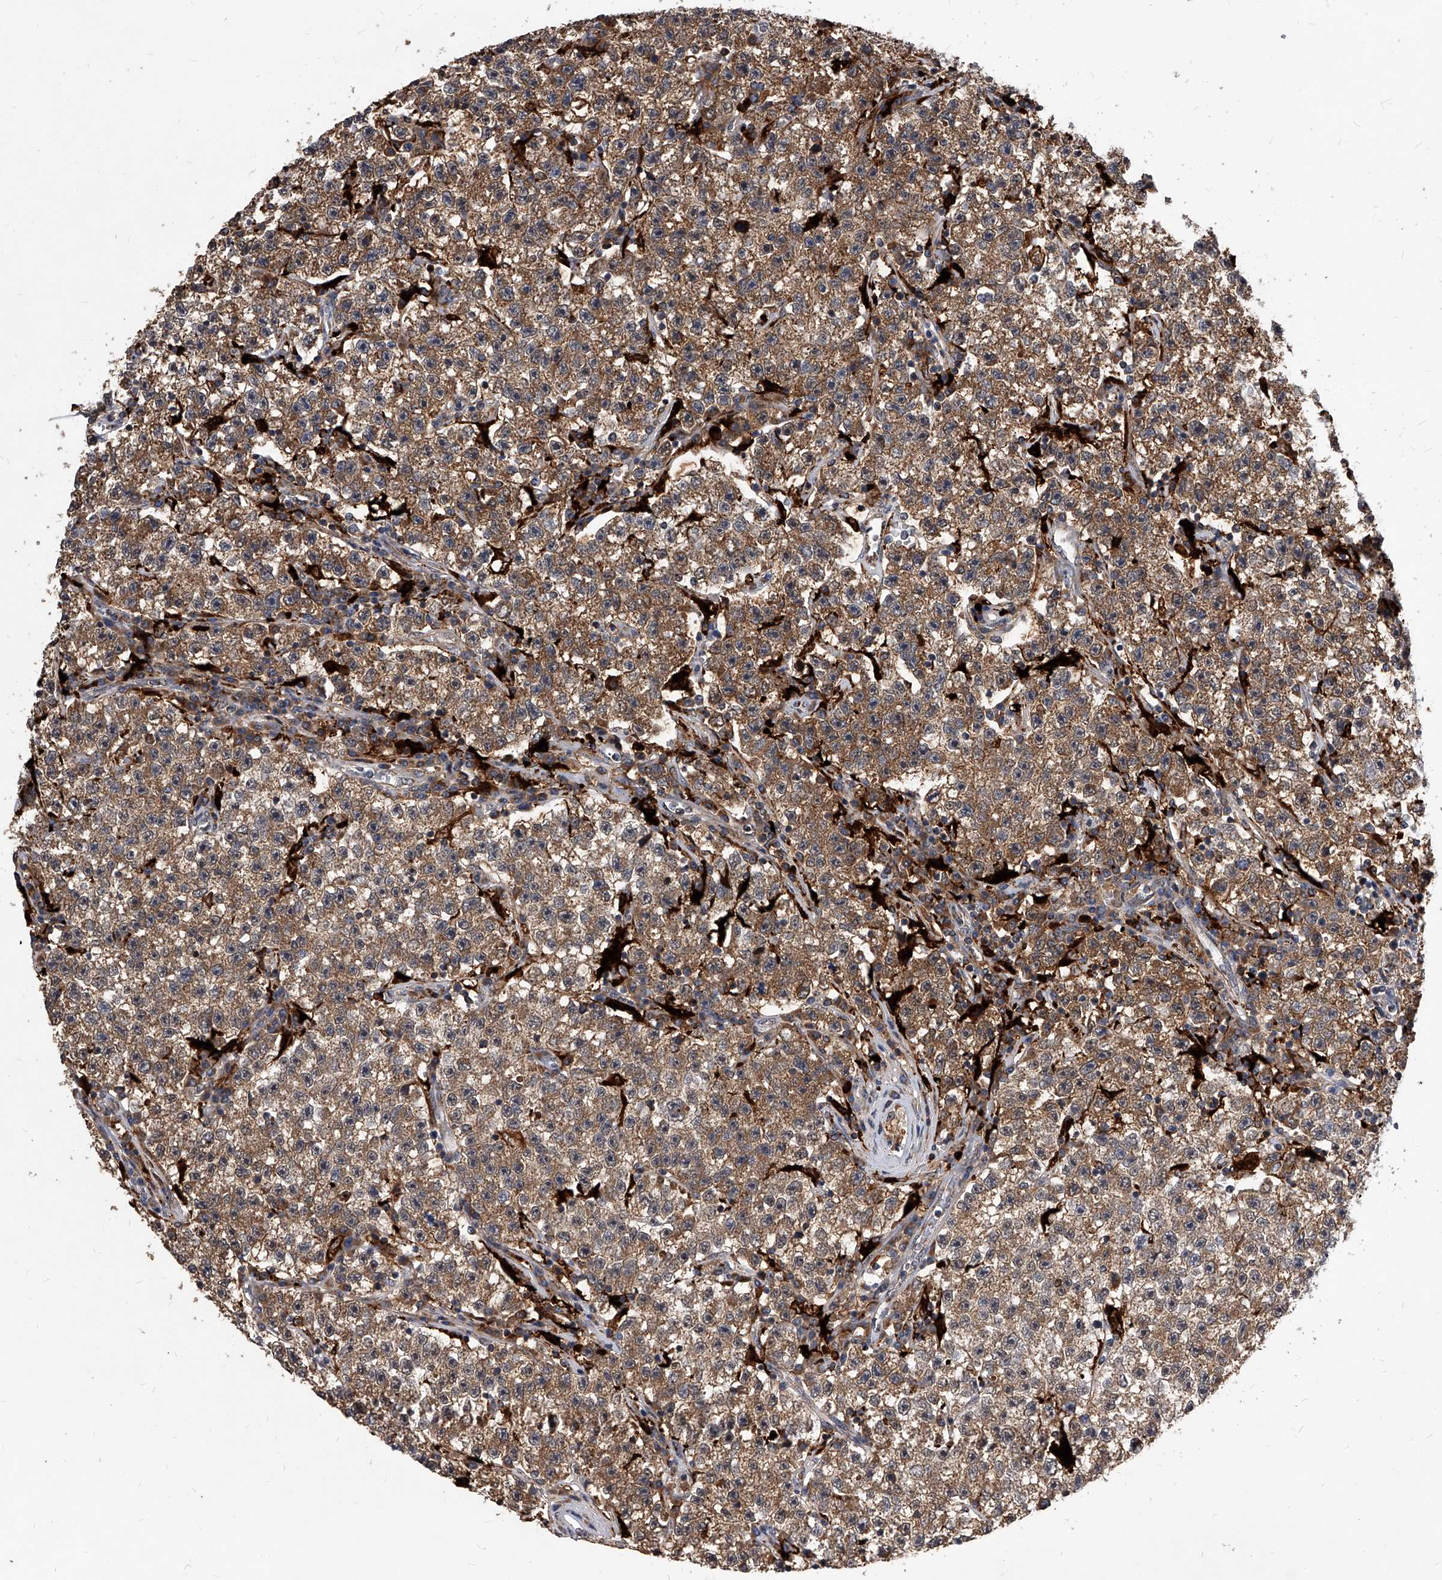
{"staining": {"intensity": "moderate", "quantity": ">75%", "location": "cytoplasmic/membranous"}, "tissue": "testis cancer", "cell_type": "Tumor cells", "image_type": "cancer", "snomed": [{"axis": "morphology", "description": "Seminoma, NOS"}, {"axis": "topography", "description": "Testis"}], "caption": "Protein staining of testis cancer tissue shows moderate cytoplasmic/membranous expression in approximately >75% of tumor cells.", "gene": "SOBP", "patient": {"sex": "male", "age": 22}}